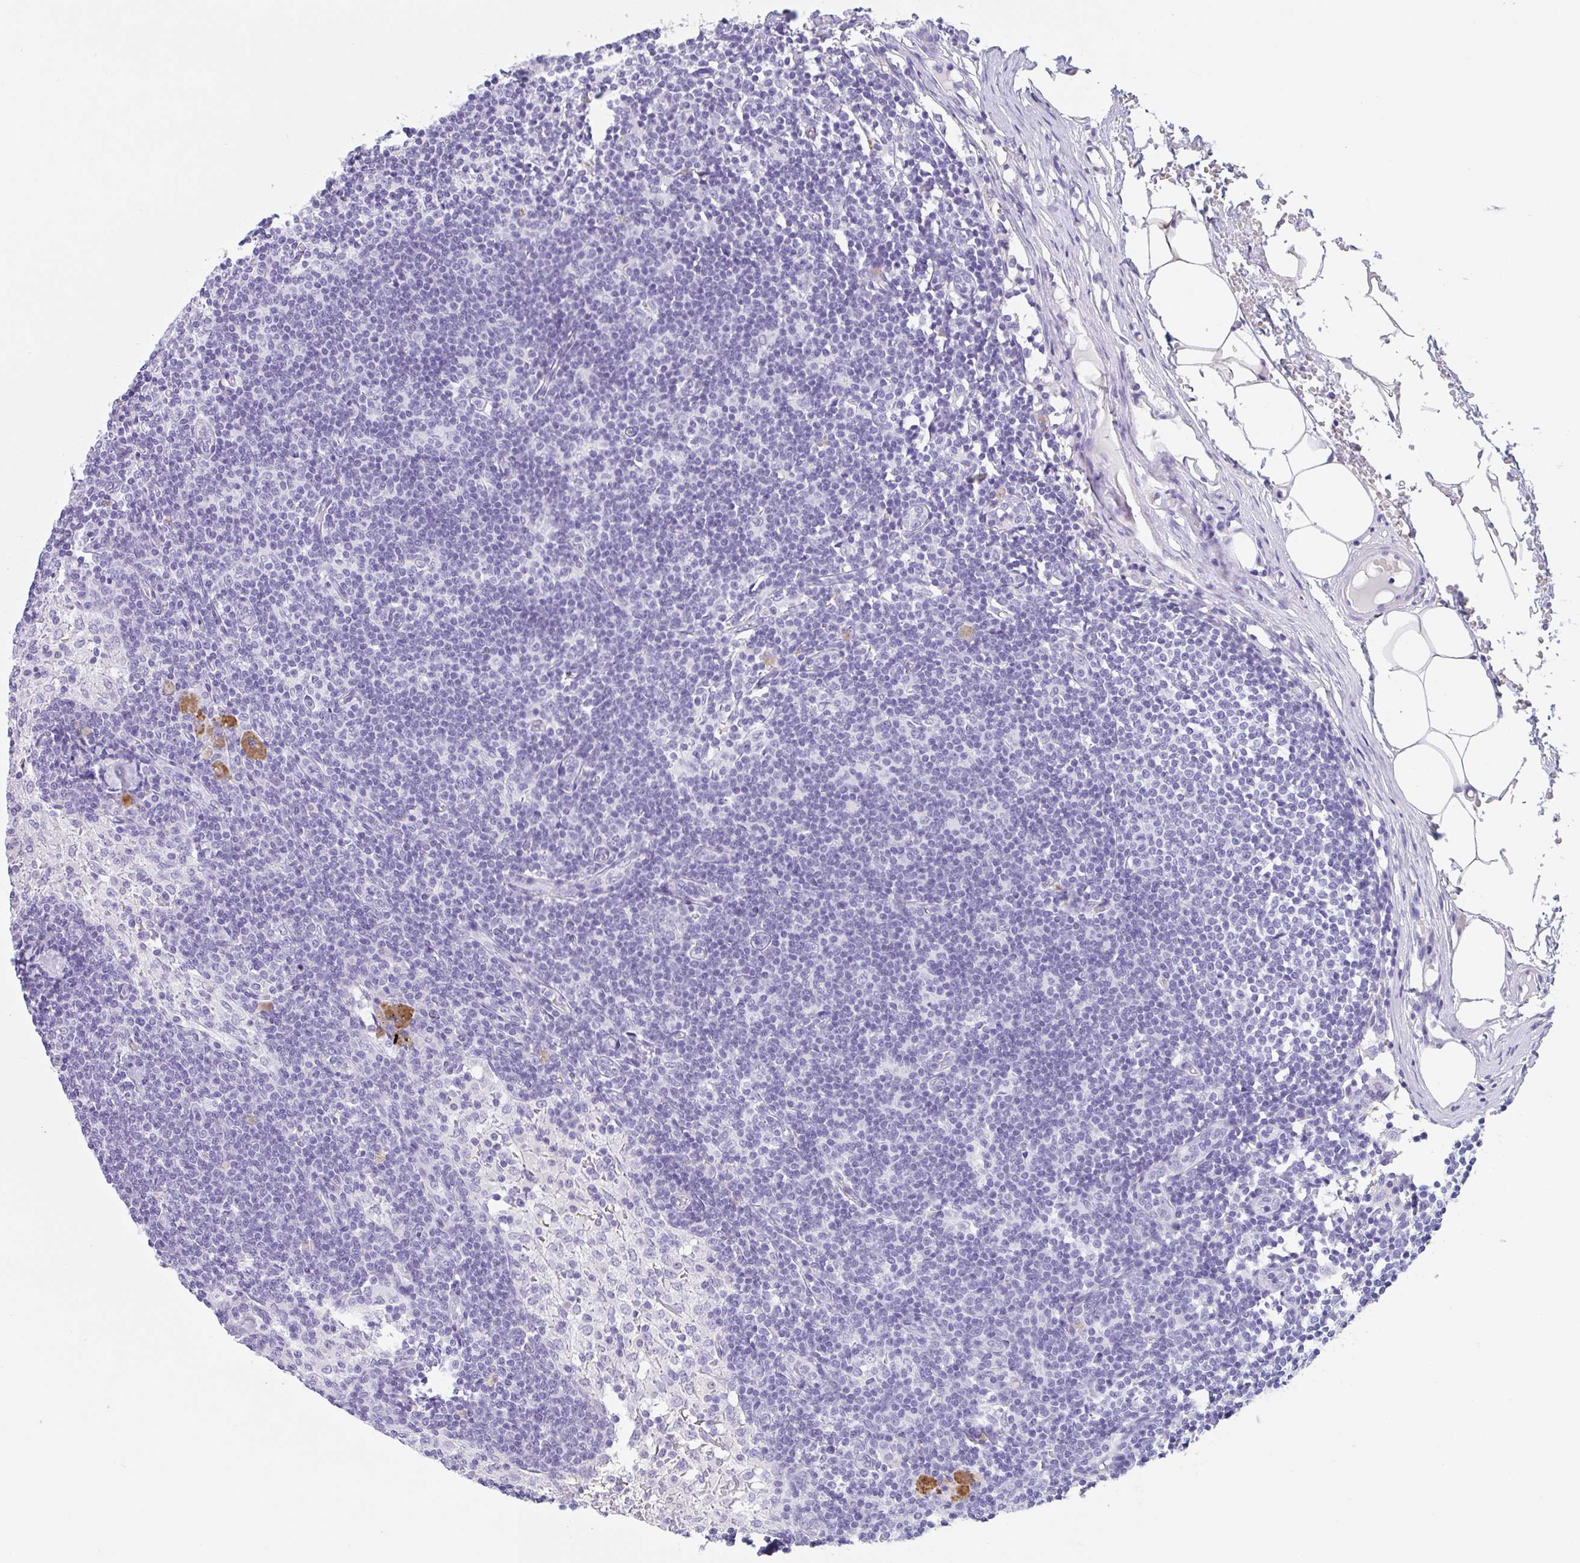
{"staining": {"intensity": "negative", "quantity": "none", "location": "none"}, "tissue": "lymph node", "cell_type": "Germinal center cells", "image_type": "normal", "snomed": [{"axis": "morphology", "description": "Normal tissue, NOS"}, {"axis": "topography", "description": "Lymph node"}], "caption": "The micrograph demonstrates no staining of germinal center cells in benign lymph node. (IHC, brightfield microscopy, high magnification).", "gene": "TRAF4", "patient": {"sex": "male", "age": 49}}